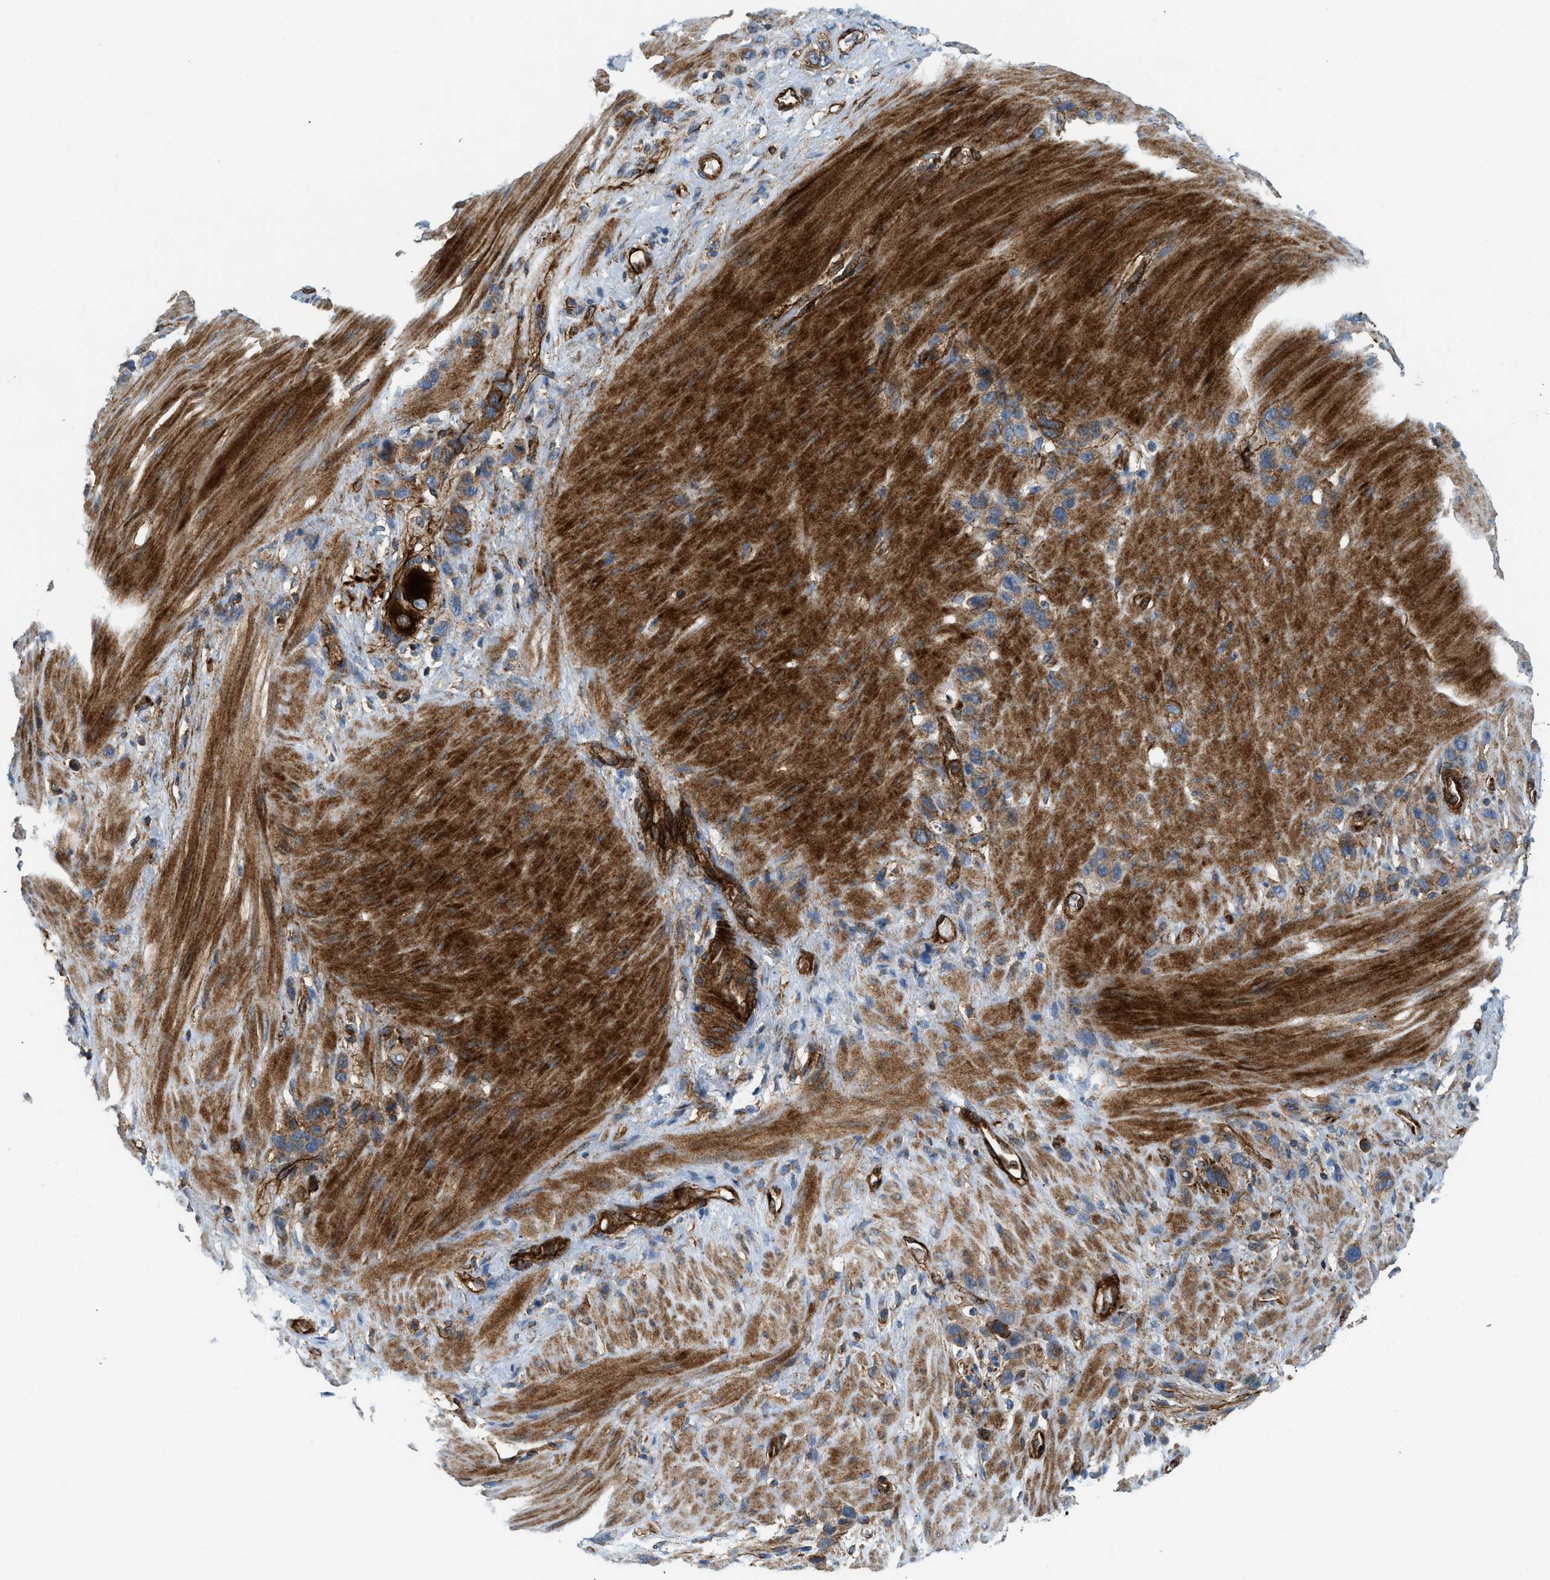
{"staining": {"intensity": "moderate", "quantity": "25%-75%", "location": "cytoplasmic/membranous"}, "tissue": "stomach cancer", "cell_type": "Tumor cells", "image_type": "cancer", "snomed": [{"axis": "morphology", "description": "Adenocarcinoma, NOS"}, {"axis": "morphology", "description": "Adenocarcinoma, High grade"}, {"axis": "topography", "description": "Stomach, upper"}, {"axis": "topography", "description": "Stomach, lower"}], "caption": "High-magnification brightfield microscopy of stomach cancer (adenocarcinoma) stained with DAB (brown) and counterstained with hematoxylin (blue). tumor cells exhibit moderate cytoplasmic/membranous expression is appreciated in approximately25%-75% of cells.", "gene": "HIP1", "patient": {"sex": "female", "age": 65}}